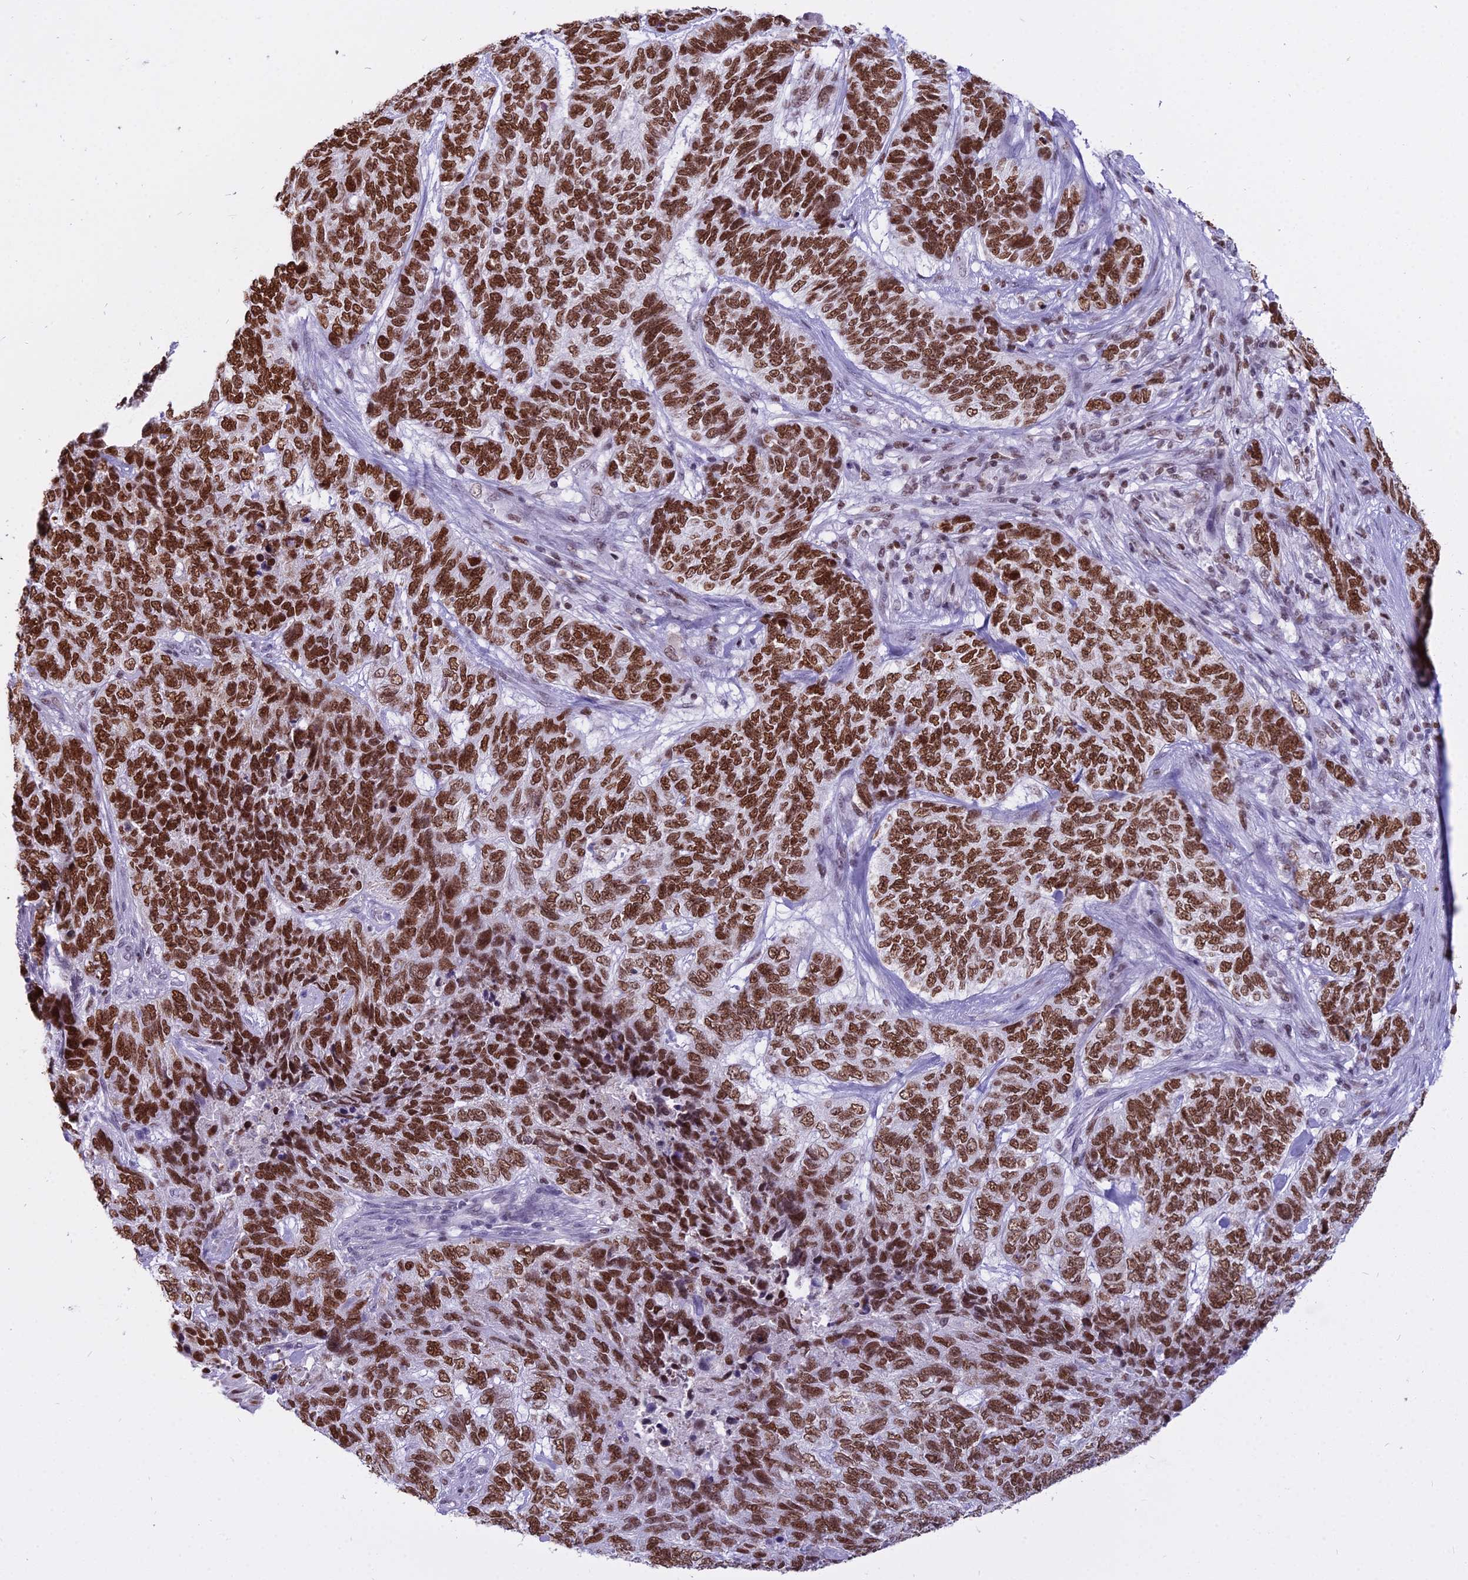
{"staining": {"intensity": "strong", "quantity": ">75%", "location": "nuclear"}, "tissue": "skin cancer", "cell_type": "Tumor cells", "image_type": "cancer", "snomed": [{"axis": "morphology", "description": "Basal cell carcinoma"}, {"axis": "topography", "description": "Skin"}], "caption": "Immunohistochemical staining of human skin cancer (basal cell carcinoma) demonstrates high levels of strong nuclear positivity in approximately >75% of tumor cells.", "gene": "PARP1", "patient": {"sex": "female", "age": 65}}